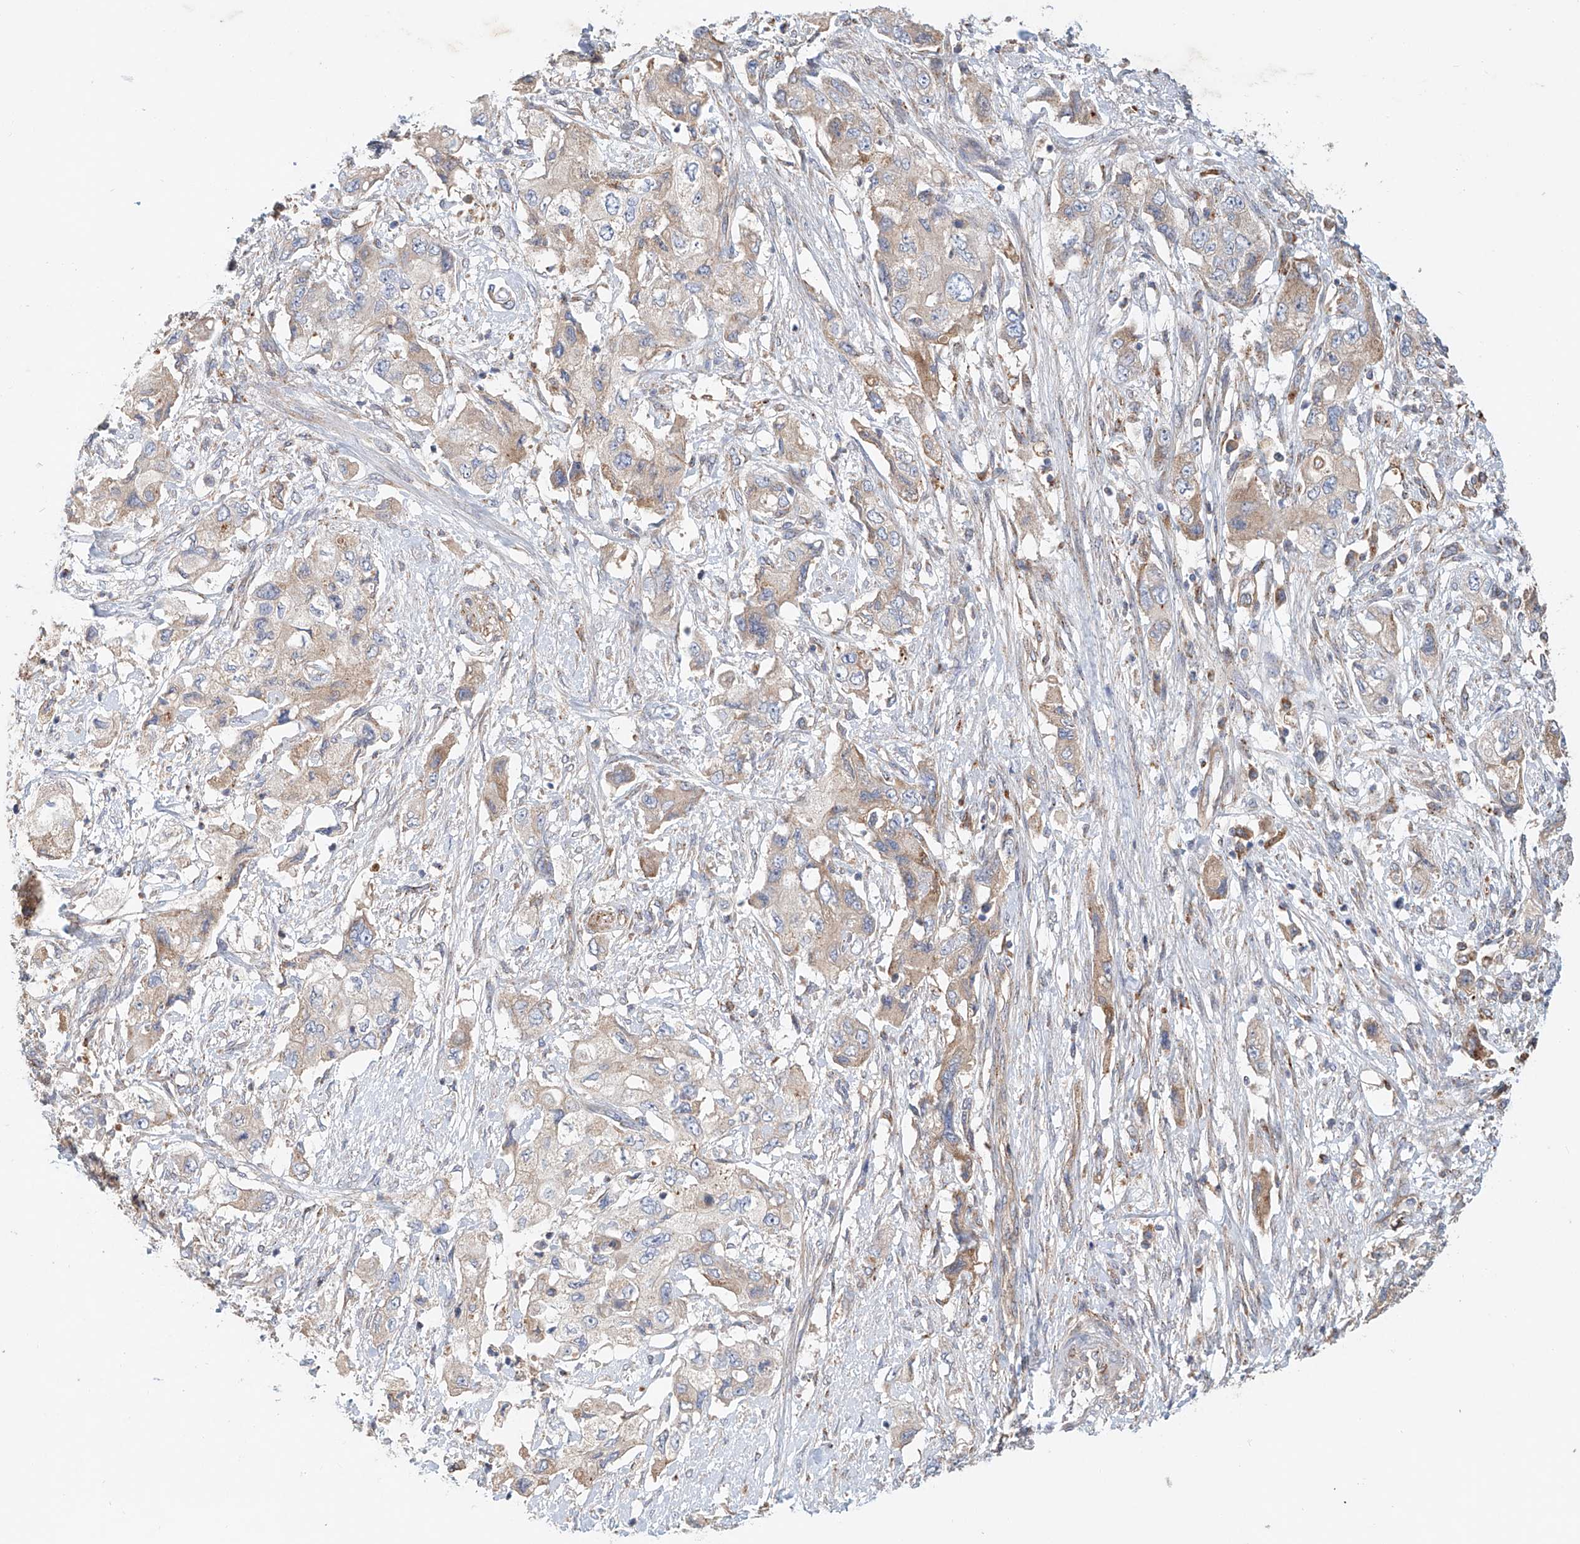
{"staining": {"intensity": "strong", "quantity": "25%-75%", "location": "cytoplasmic/membranous"}, "tissue": "pancreatic cancer", "cell_type": "Tumor cells", "image_type": "cancer", "snomed": [{"axis": "morphology", "description": "Adenocarcinoma, NOS"}, {"axis": "topography", "description": "Pancreas"}], "caption": "This is a photomicrograph of IHC staining of adenocarcinoma (pancreatic), which shows strong positivity in the cytoplasmic/membranous of tumor cells.", "gene": "HGSNAT", "patient": {"sex": "female", "age": 73}}